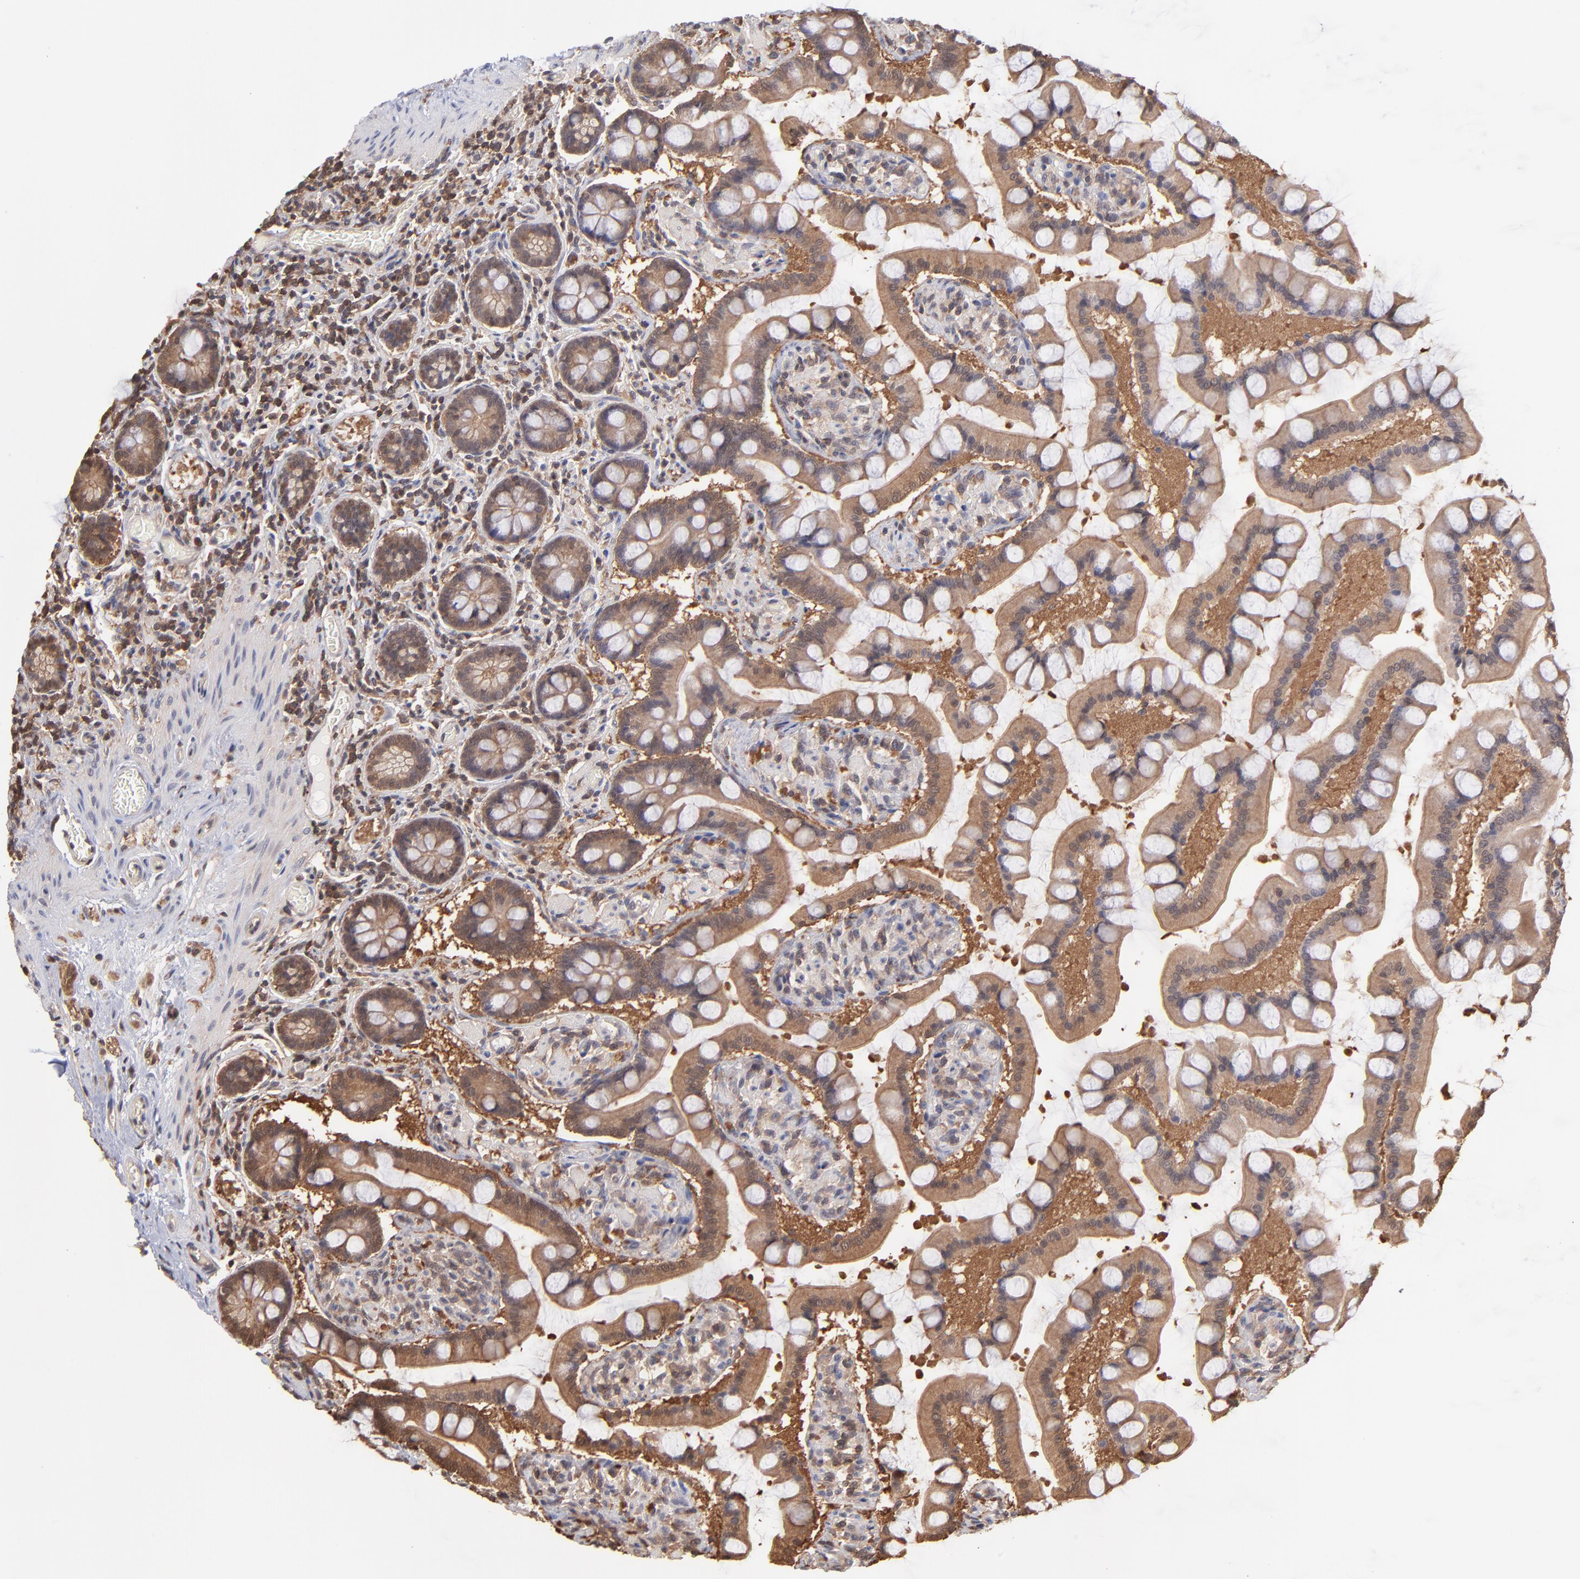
{"staining": {"intensity": "strong", "quantity": ">75%", "location": "cytoplasmic/membranous"}, "tissue": "small intestine", "cell_type": "Glandular cells", "image_type": "normal", "snomed": [{"axis": "morphology", "description": "Normal tissue, NOS"}, {"axis": "topography", "description": "Small intestine"}], "caption": "Protein staining of benign small intestine exhibits strong cytoplasmic/membranous expression in about >75% of glandular cells. (DAB (3,3'-diaminobenzidine) IHC, brown staining for protein, blue staining for nuclei).", "gene": "MAP2K2", "patient": {"sex": "male", "age": 41}}